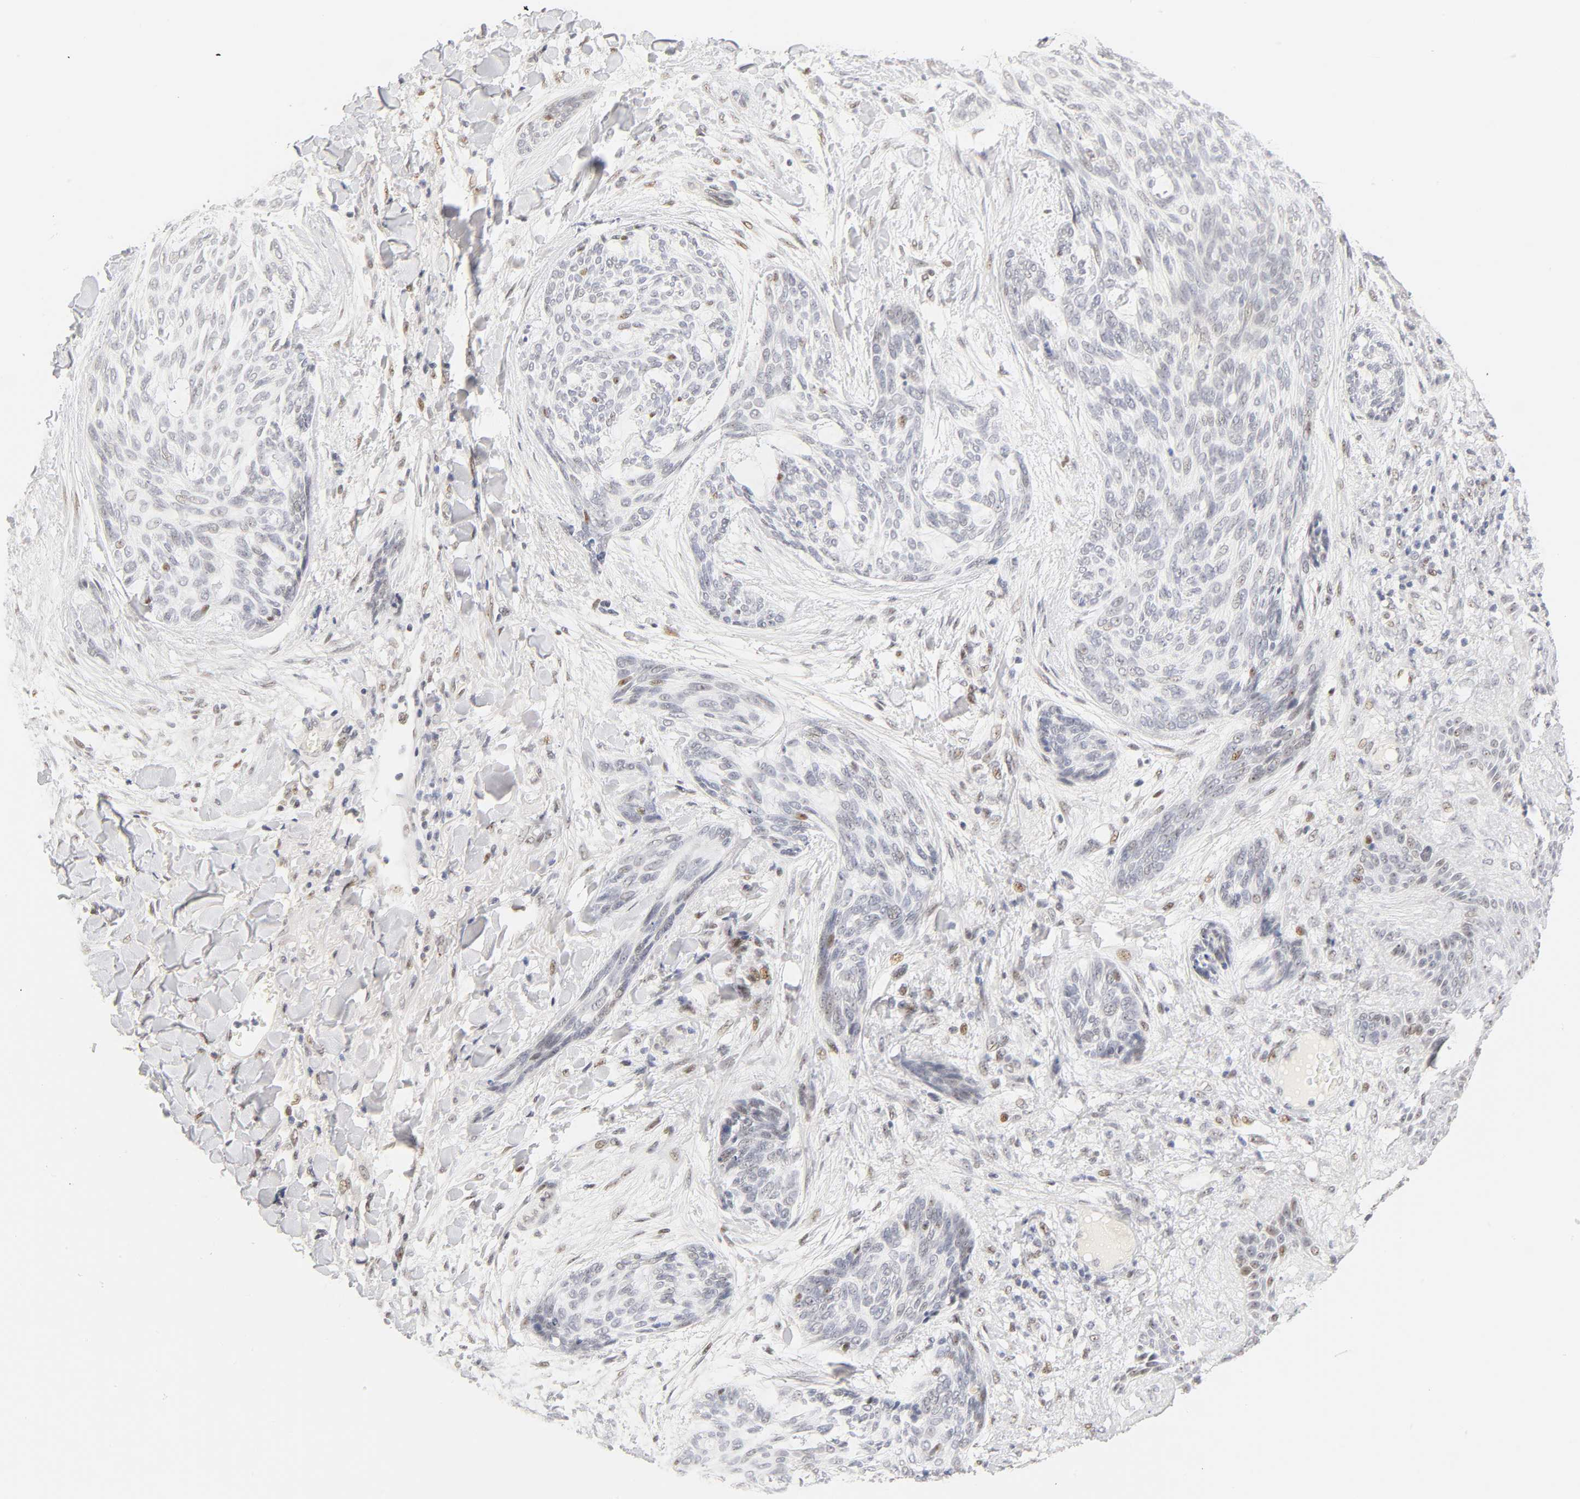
{"staining": {"intensity": "weak", "quantity": "<25%", "location": "nuclear"}, "tissue": "skin cancer", "cell_type": "Tumor cells", "image_type": "cancer", "snomed": [{"axis": "morphology", "description": "Normal tissue, NOS"}, {"axis": "morphology", "description": "Basal cell carcinoma"}, {"axis": "topography", "description": "Skin"}], "caption": "DAB immunohistochemical staining of human skin cancer shows no significant expression in tumor cells. (DAB immunohistochemistry, high magnification).", "gene": "MNAT1", "patient": {"sex": "female", "age": 71}}